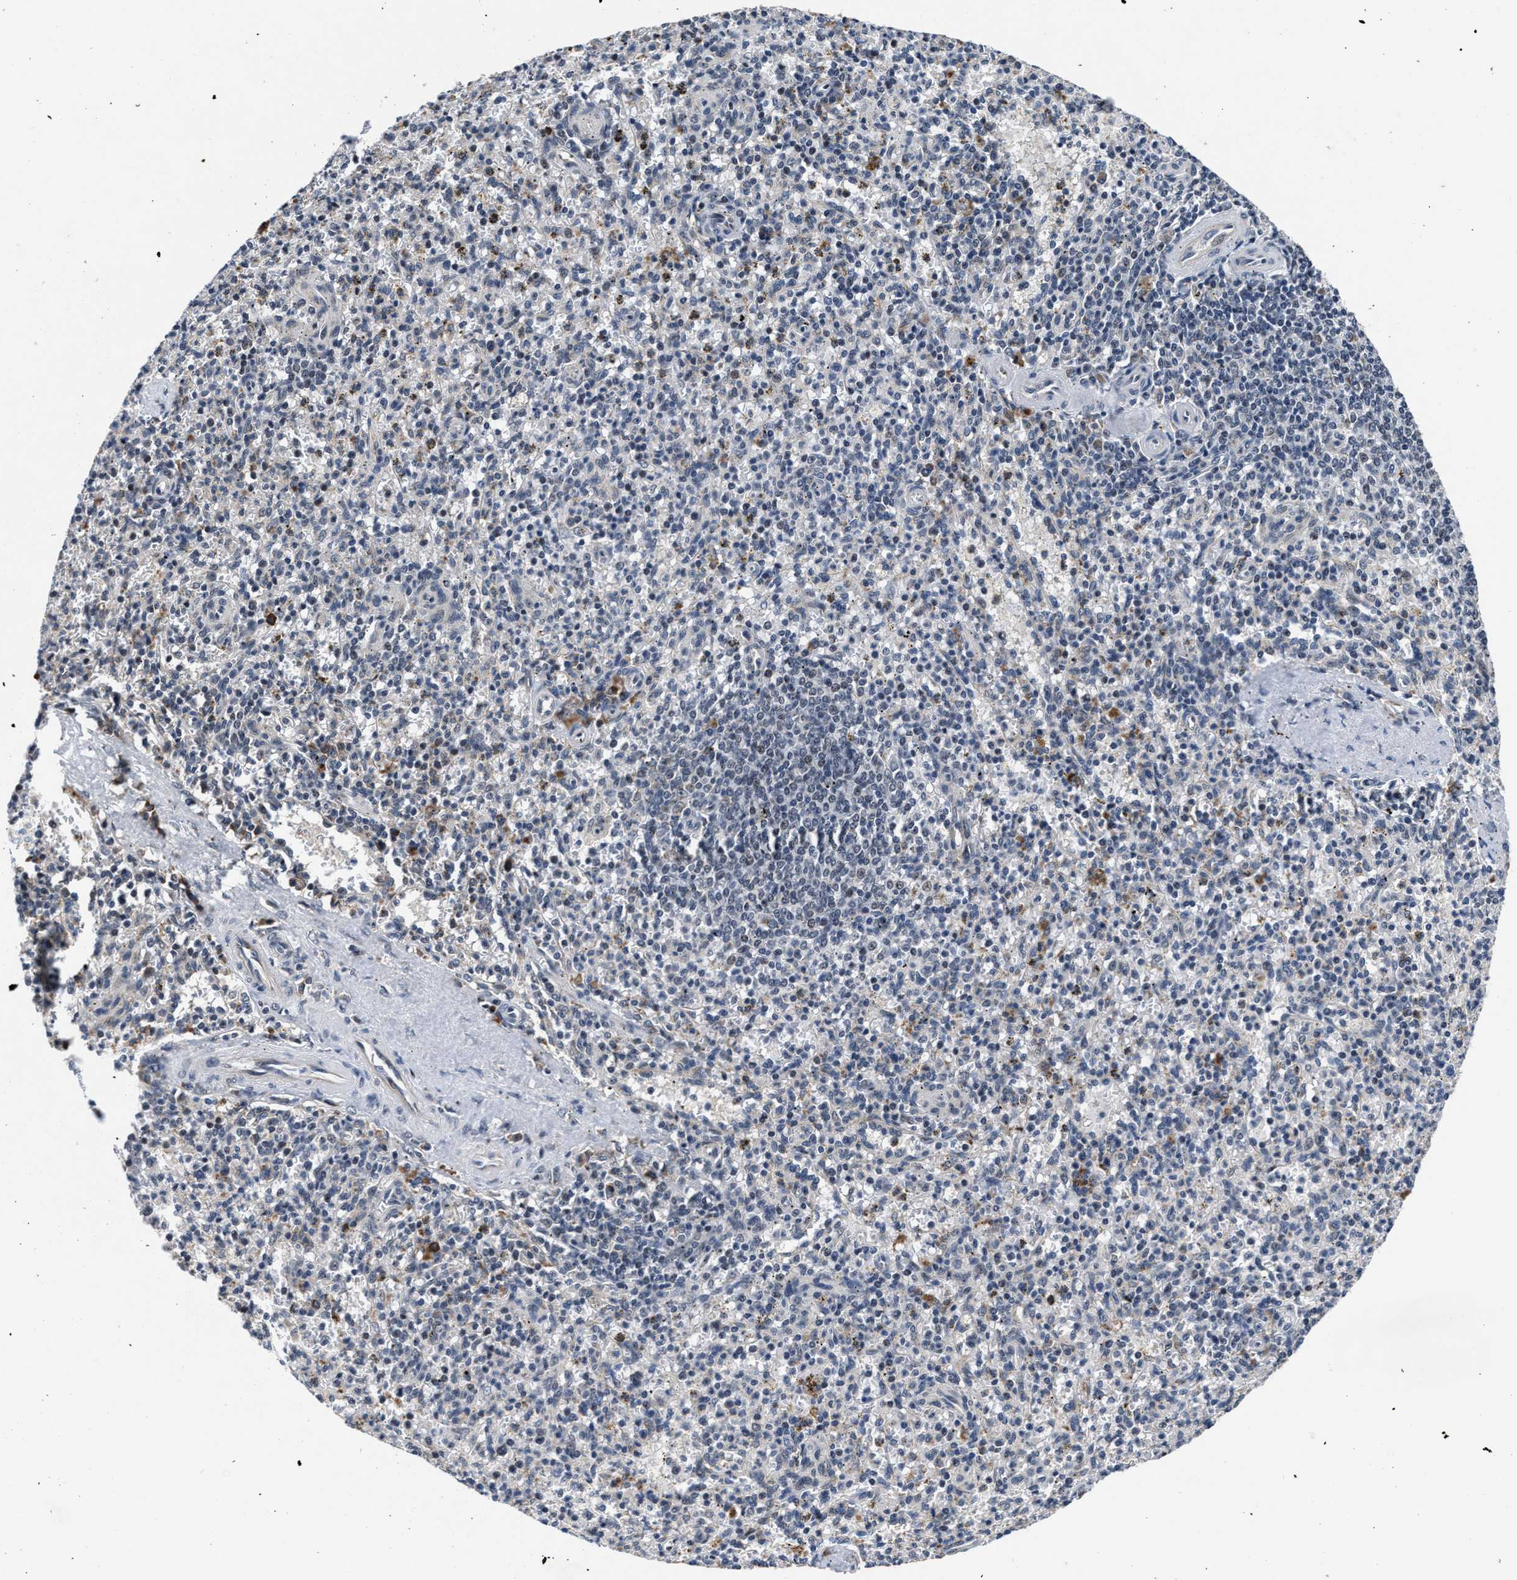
{"staining": {"intensity": "negative", "quantity": "none", "location": "none"}, "tissue": "spleen", "cell_type": "Cells in red pulp", "image_type": "normal", "snomed": [{"axis": "morphology", "description": "Normal tissue, NOS"}, {"axis": "topography", "description": "Spleen"}], "caption": "This is an immunohistochemistry histopathology image of benign spleen. There is no positivity in cells in red pulp.", "gene": "TMEM53", "patient": {"sex": "male", "age": 72}}